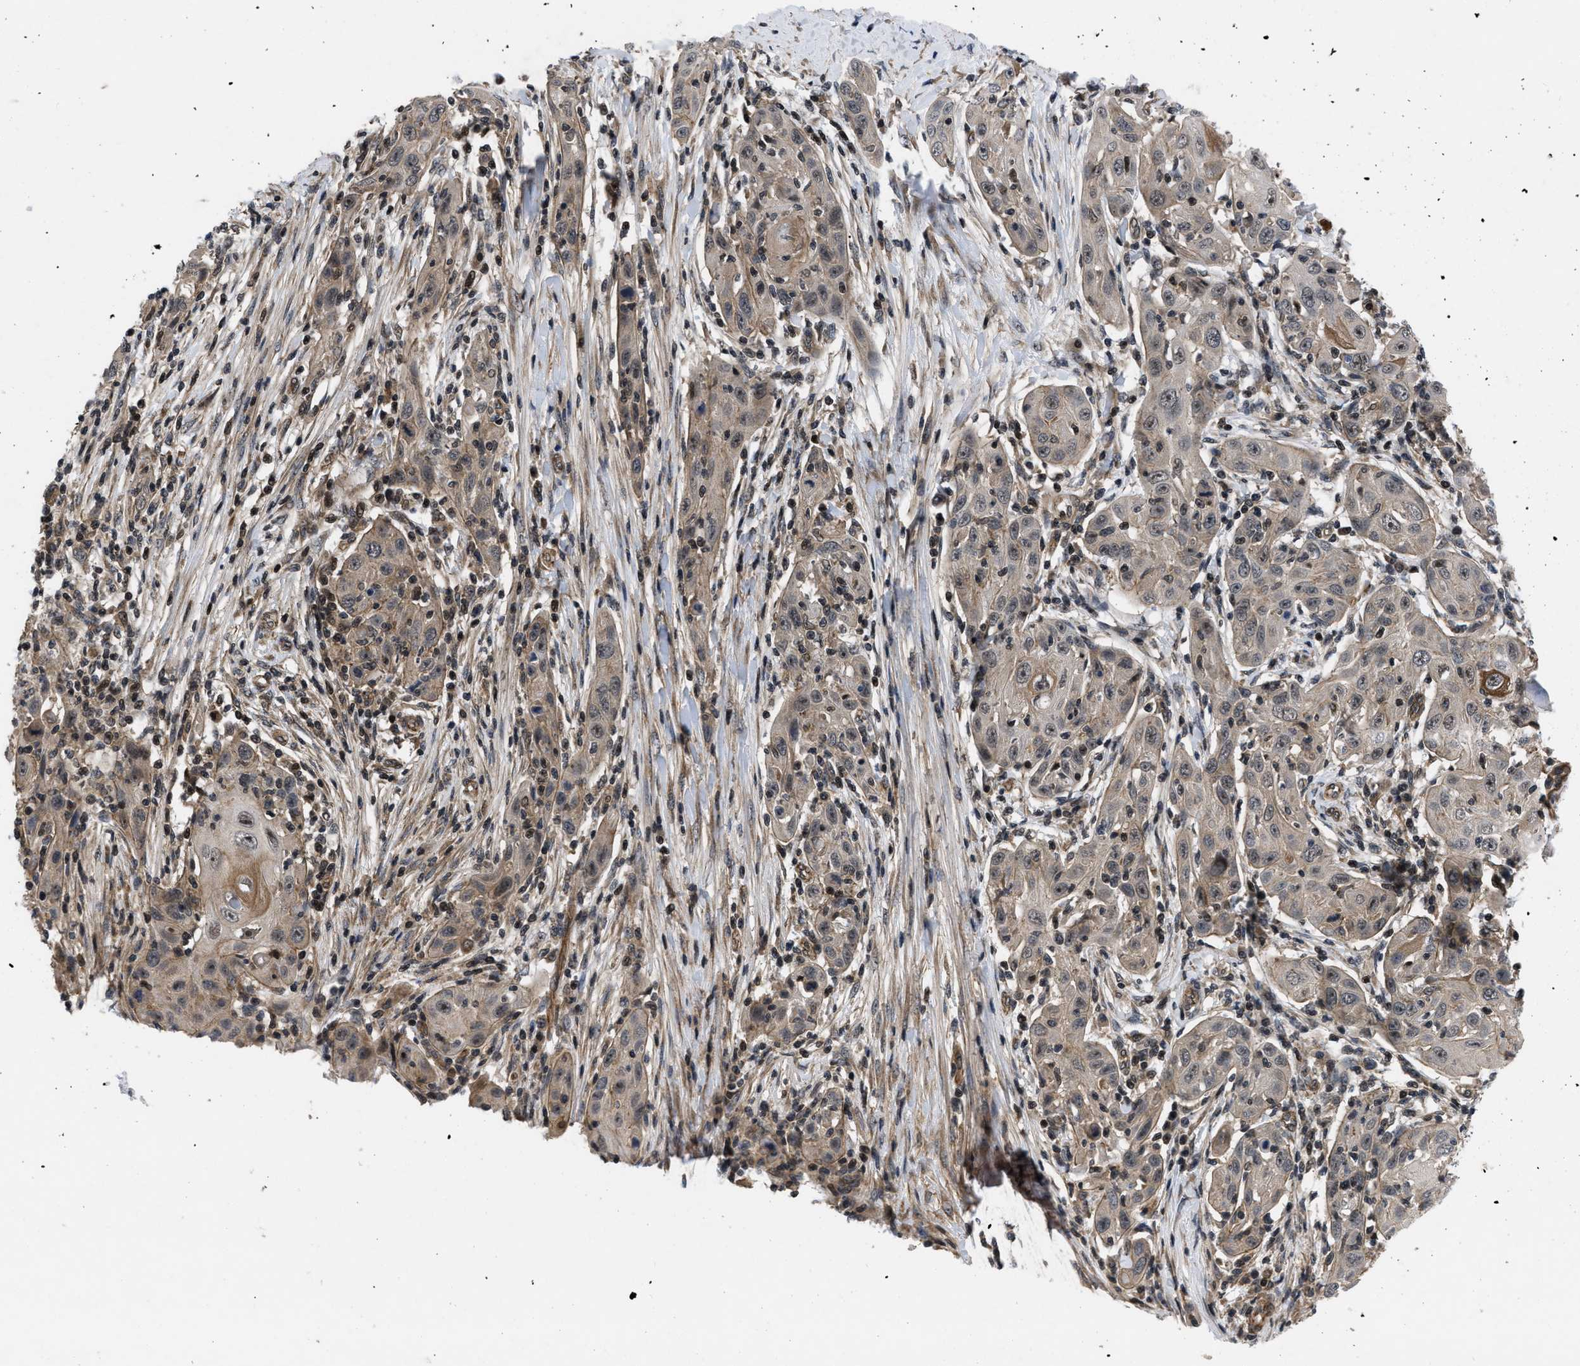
{"staining": {"intensity": "weak", "quantity": ">75%", "location": "cytoplasmic/membranous"}, "tissue": "skin cancer", "cell_type": "Tumor cells", "image_type": "cancer", "snomed": [{"axis": "morphology", "description": "Squamous cell carcinoma, NOS"}, {"axis": "topography", "description": "Skin"}], "caption": "A low amount of weak cytoplasmic/membranous expression is present in about >75% of tumor cells in skin cancer tissue. (DAB IHC with brightfield microscopy, high magnification).", "gene": "DNAJC14", "patient": {"sex": "female", "age": 88}}